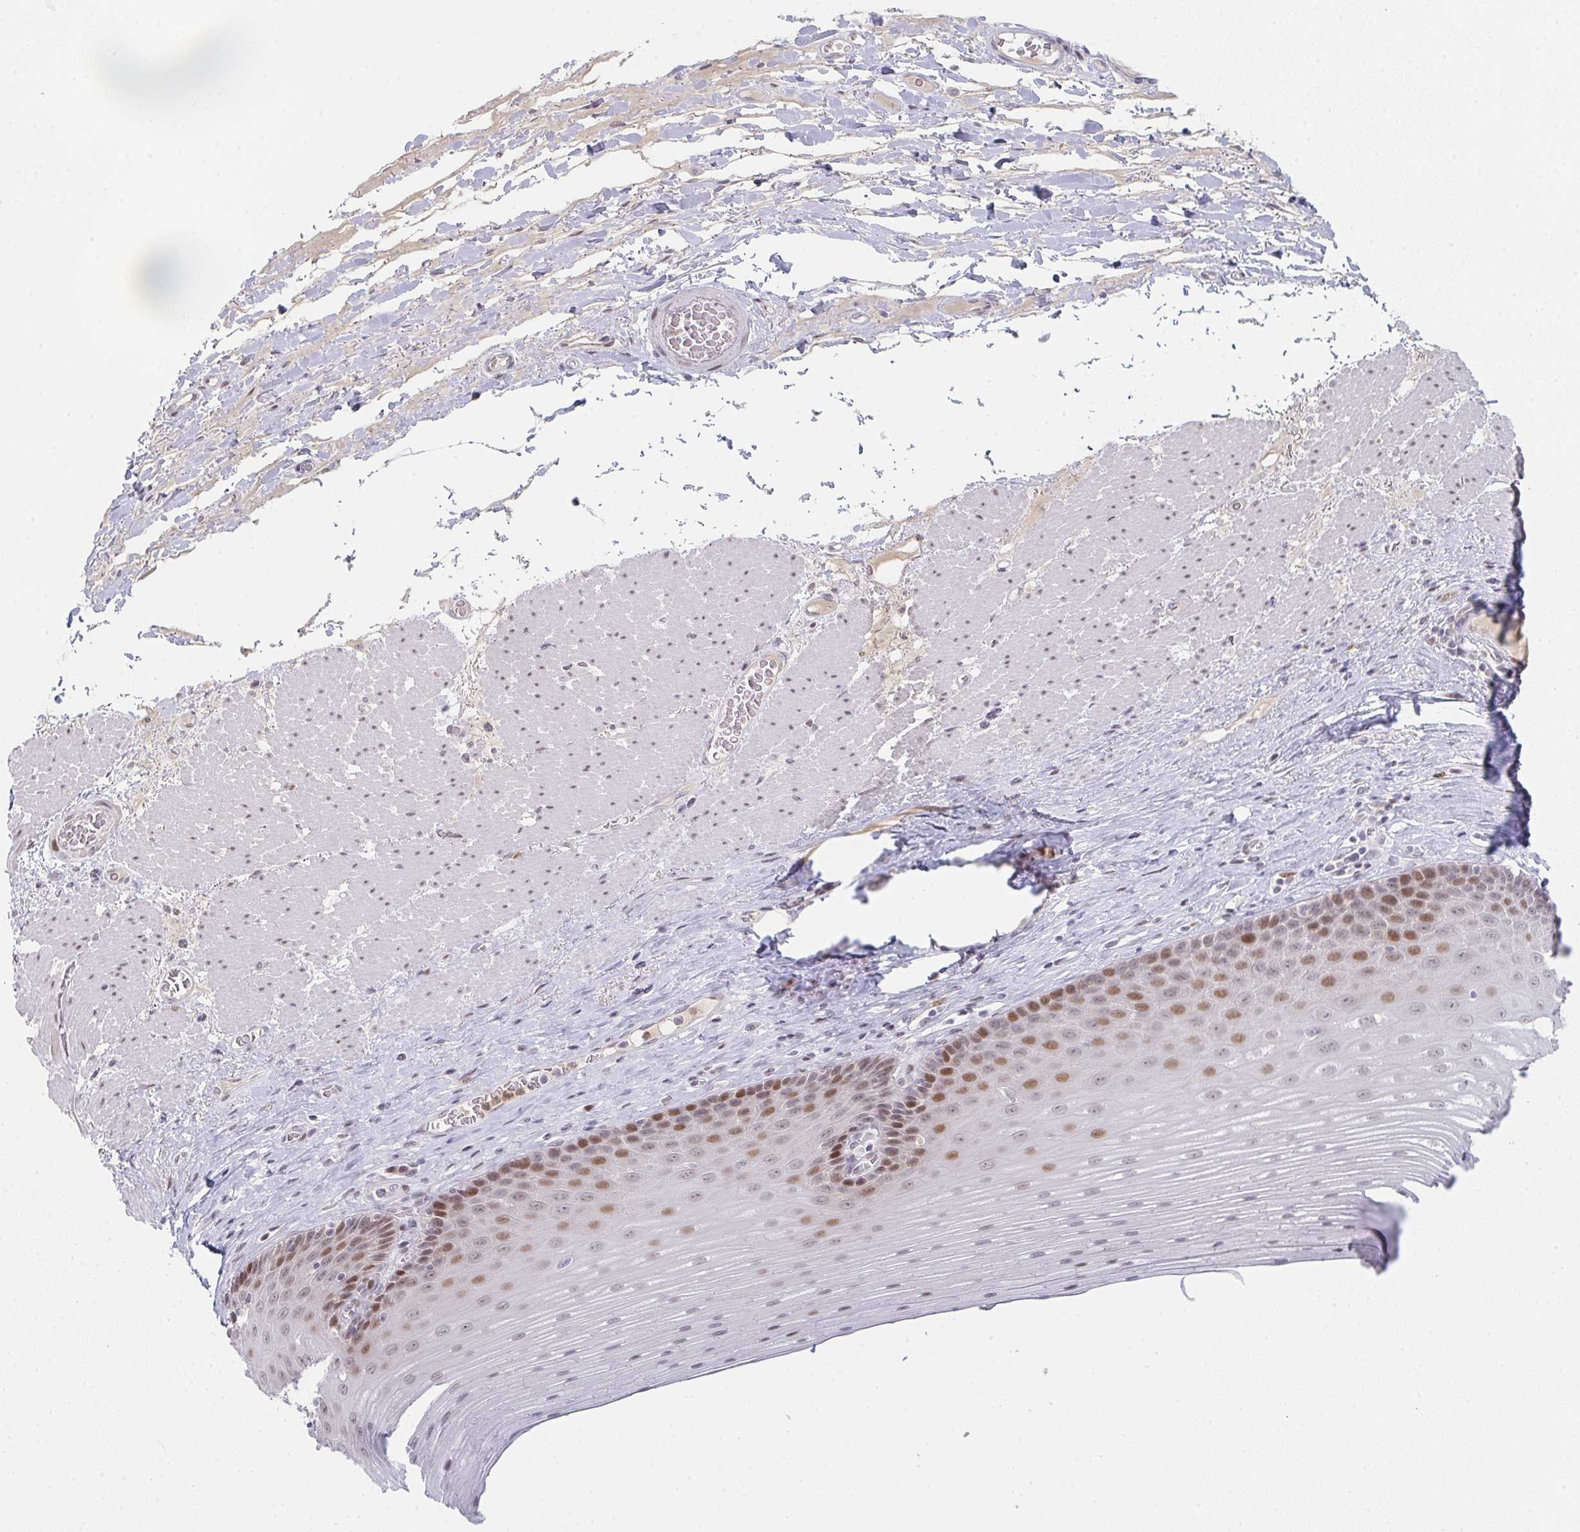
{"staining": {"intensity": "moderate", "quantity": "25%-75%", "location": "nuclear"}, "tissue": "esophagus", "cell_type": "Squamous epithelial cells", "image_type": "normal", "snomed": [{"axis": "morphology", "description": "Normal tissue, NOS"}, {"axis": "topography", "description": "Esophagus"}], "caption": "A medium amount of moderate nuclear staining is identified in about 25%-75% of squamous epithelial cells in normal esophagus. (brown staining indicates protein expression, while blue staining denotes nuclei).", "gene": "LIN54", "patient": {"sex": "male", "age": 62}}